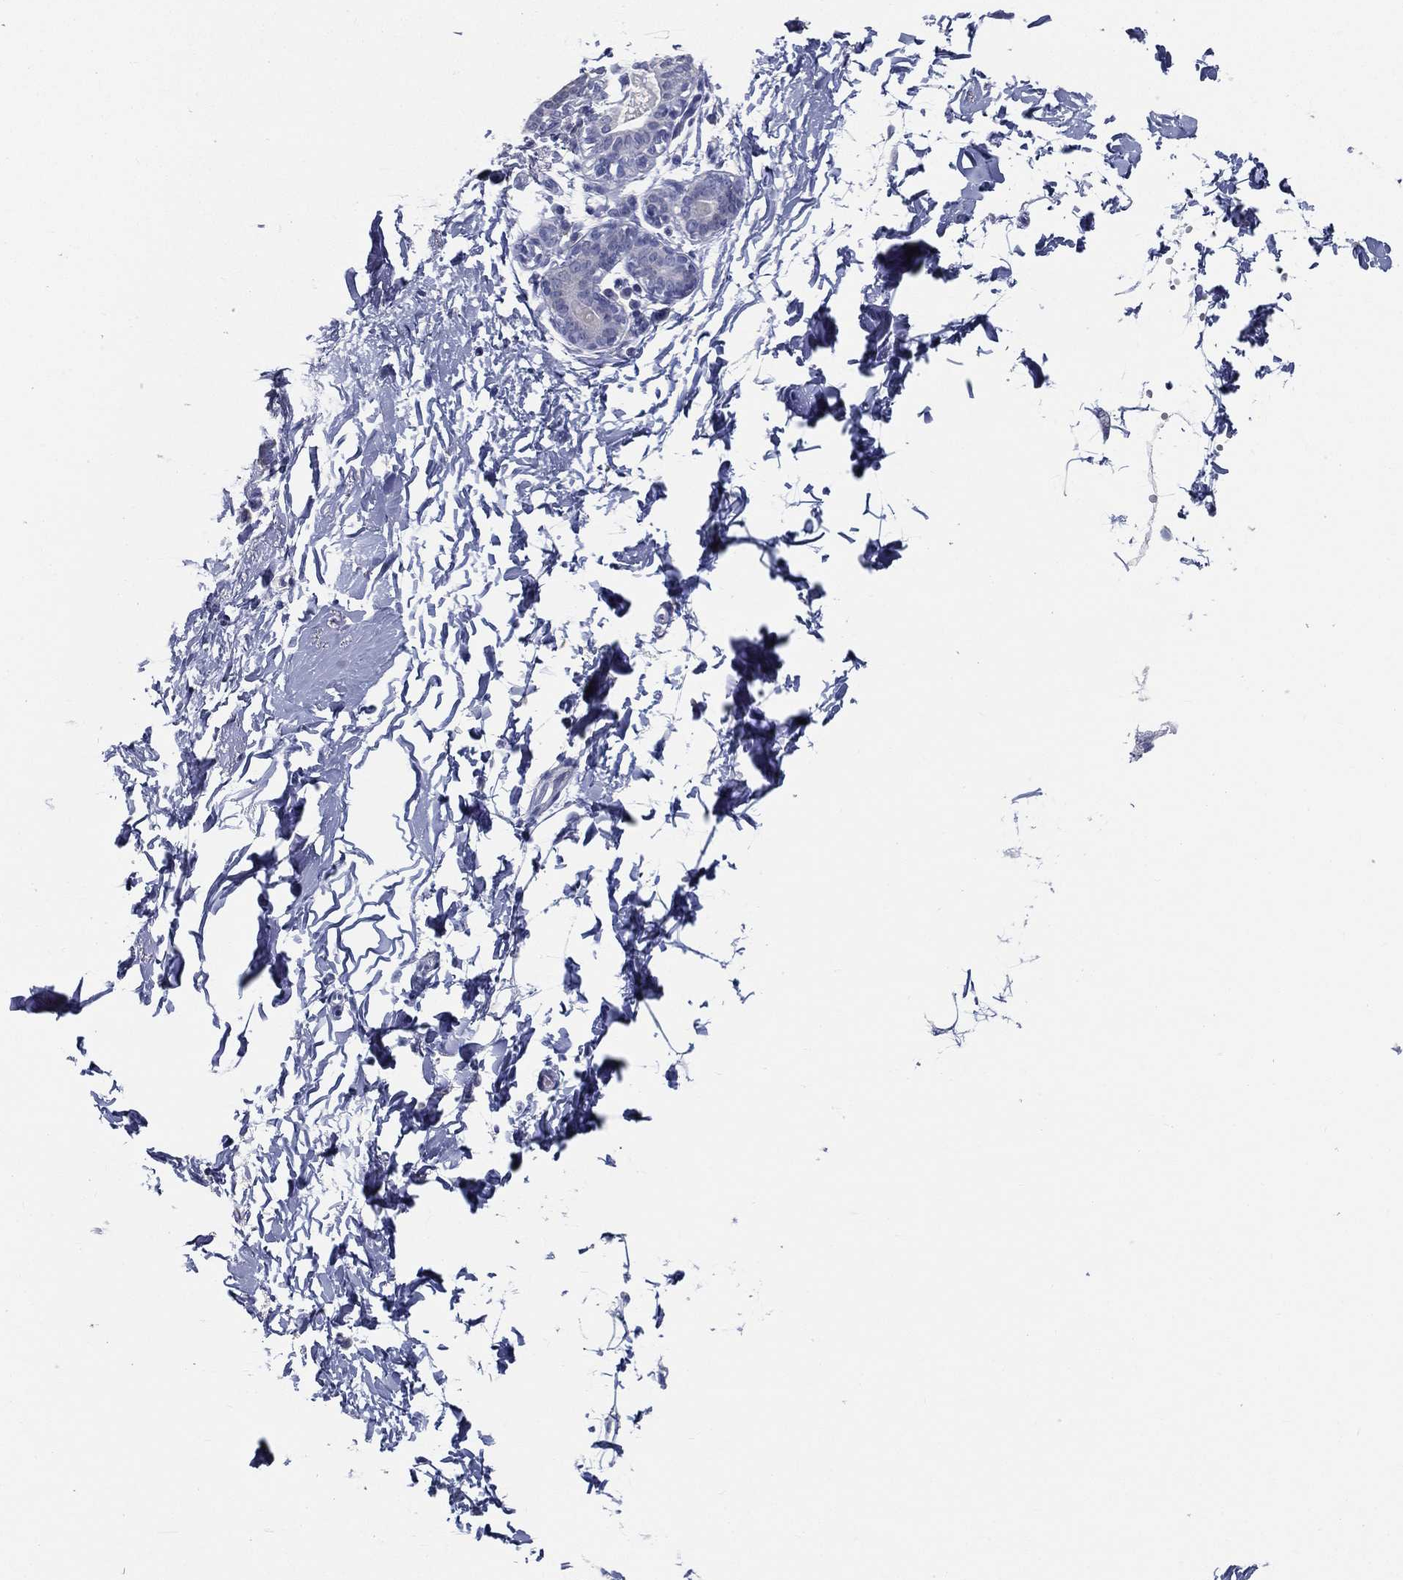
{"staining": {"intensity": "negative", "quantity": "none", "location": "none"}, "tissue": "breast", "cell_type": "Adipocytes", "image_type": "normal", "snomed": [{"axis": "morphology", "description": "Normal tissue, NOS"}, {"axis": "topography", "description": "Breast"}], "caption": "Immunohistochemical staining of benign breast shows no significant positivity in adipocytes.", "gene": "STS", "patient": {"sex": "female", "age": 37}}